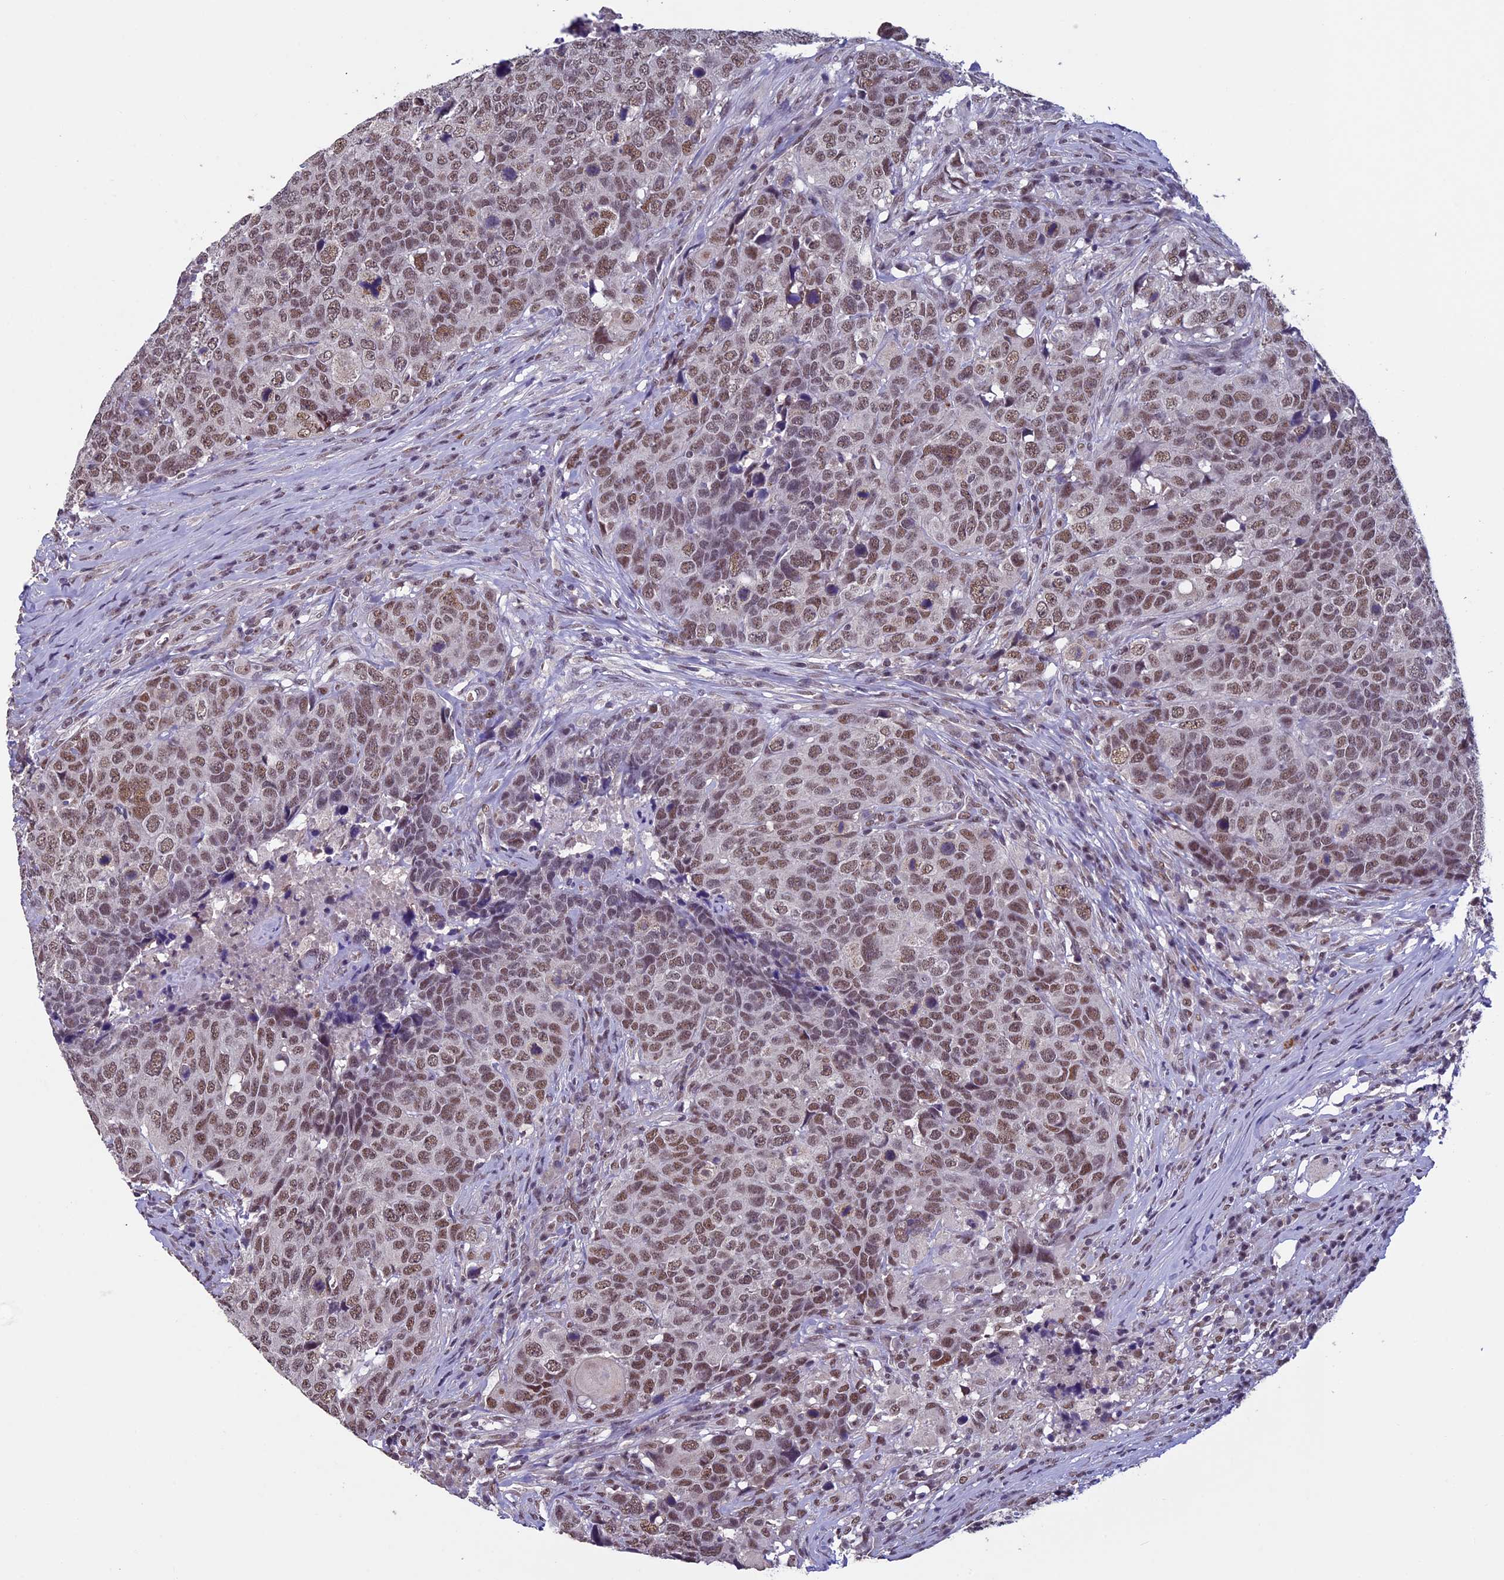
{"staining": {"intensity": "moderate", "quantity": ">75%", "location": "nuclear"}, "tissue": "head and neck cancer", "cell_type": "Tumor cells", "image_type": "cancer", "snomed": [{"axis": "morphology", "description": "Squamous cell carcinoma, NOS"}, {"axis": "topography", "description": "Head-Neck"}], "caption": "Squamous cell carcinoma (head and neck) stained with a brown dye exhibits moderate nuclear positive expression in about >75% of tumor cells.", "gene": "RNF40", "patient": {"sex": "male", "age": 66}}